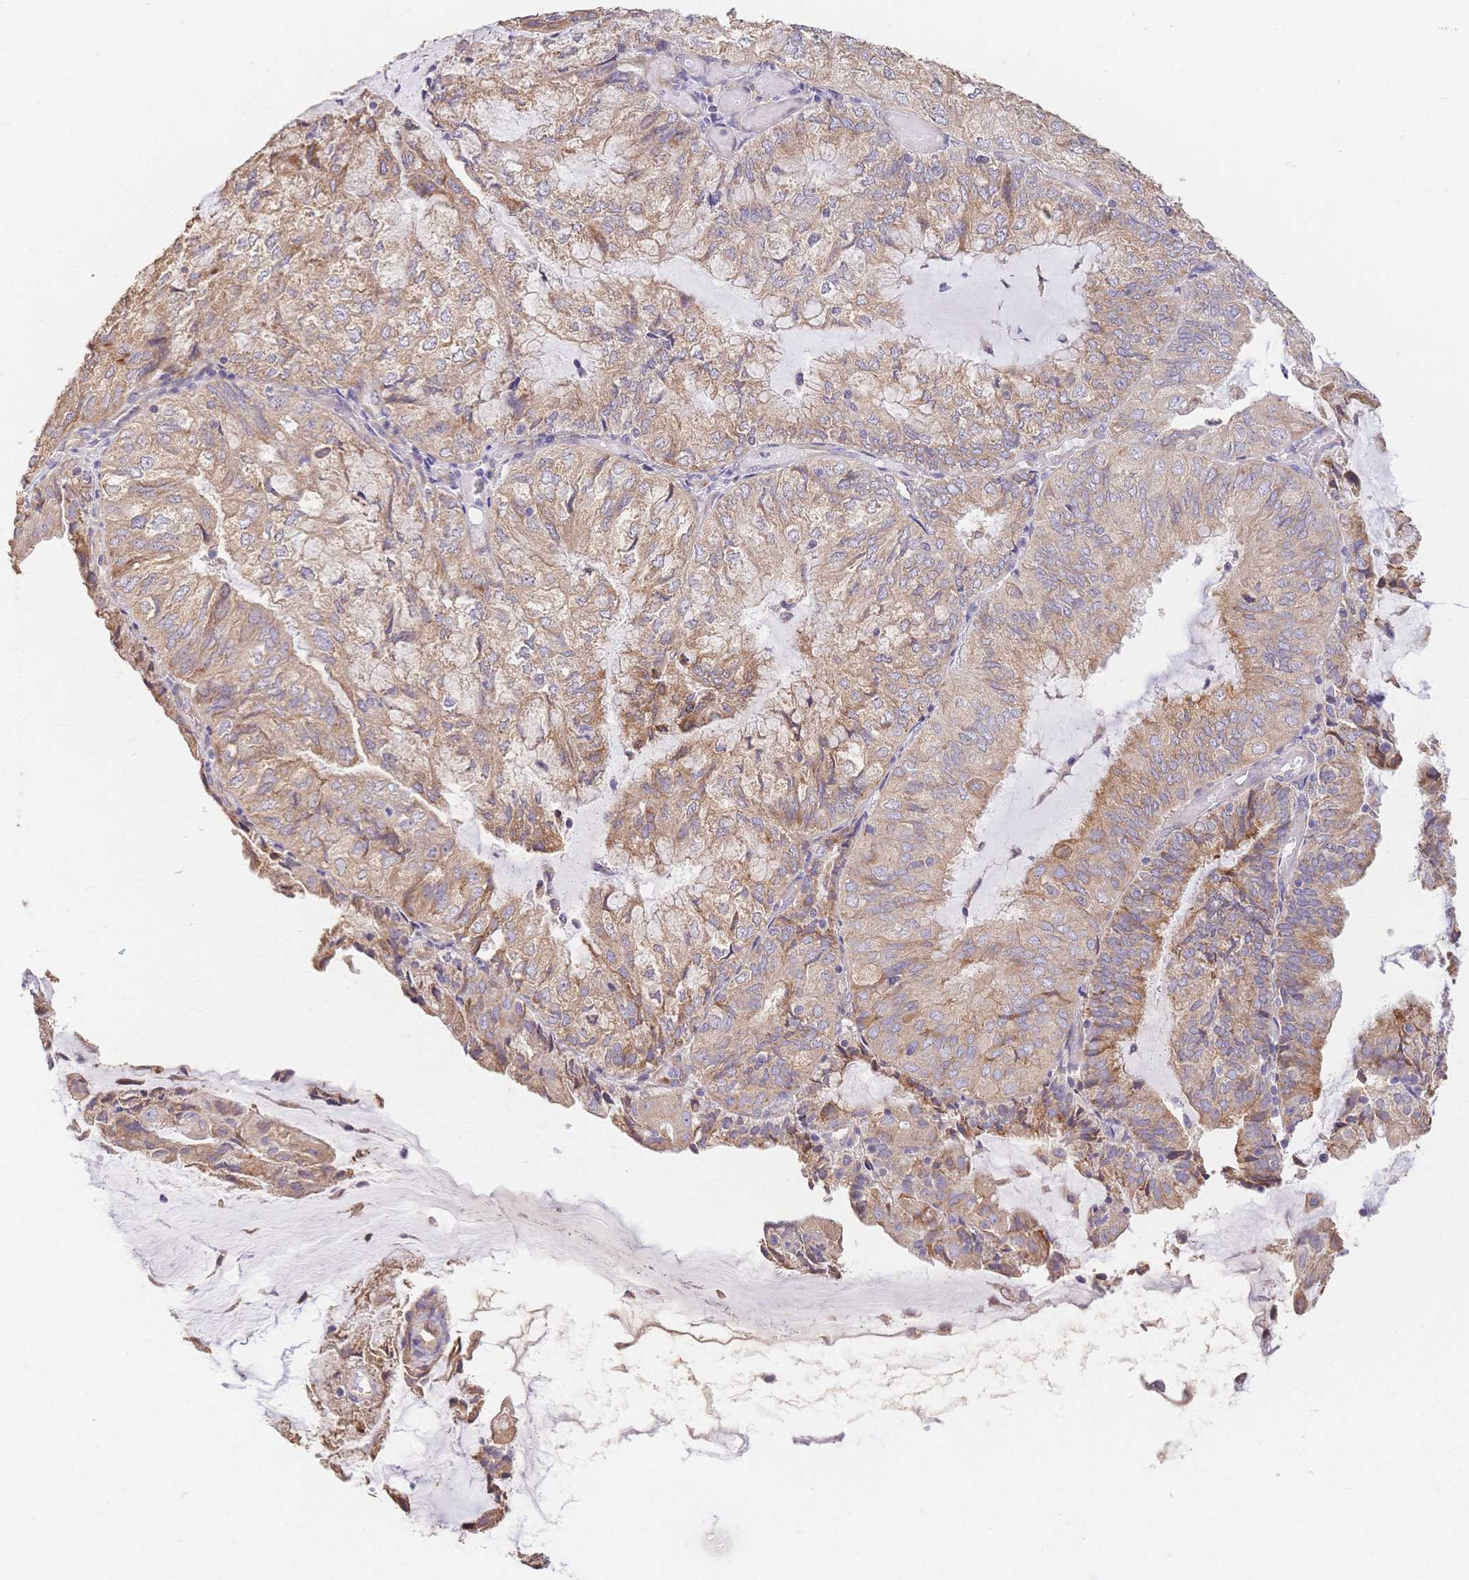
{"staining": {"intensity": "weak", "quantity": ">75%", "location": "cytoplasmic/membranous"}, "tissue": "endometrial cancer", "cell_type": "Tumor cells", "image_type": "cancer", "snomed": [{"axis": "morphology", "description": "Adenocarcinoma, NOS"}, {"axis": "topography", "description": "Endometrium"}], "caption": "Endometrial adenocarcinoma tissue reveals weak cytoplasmic/membranous expression in about >75% of tumor cells", "gene": "HS3ST5", "patient": {"sex": "female", "age": 81}}